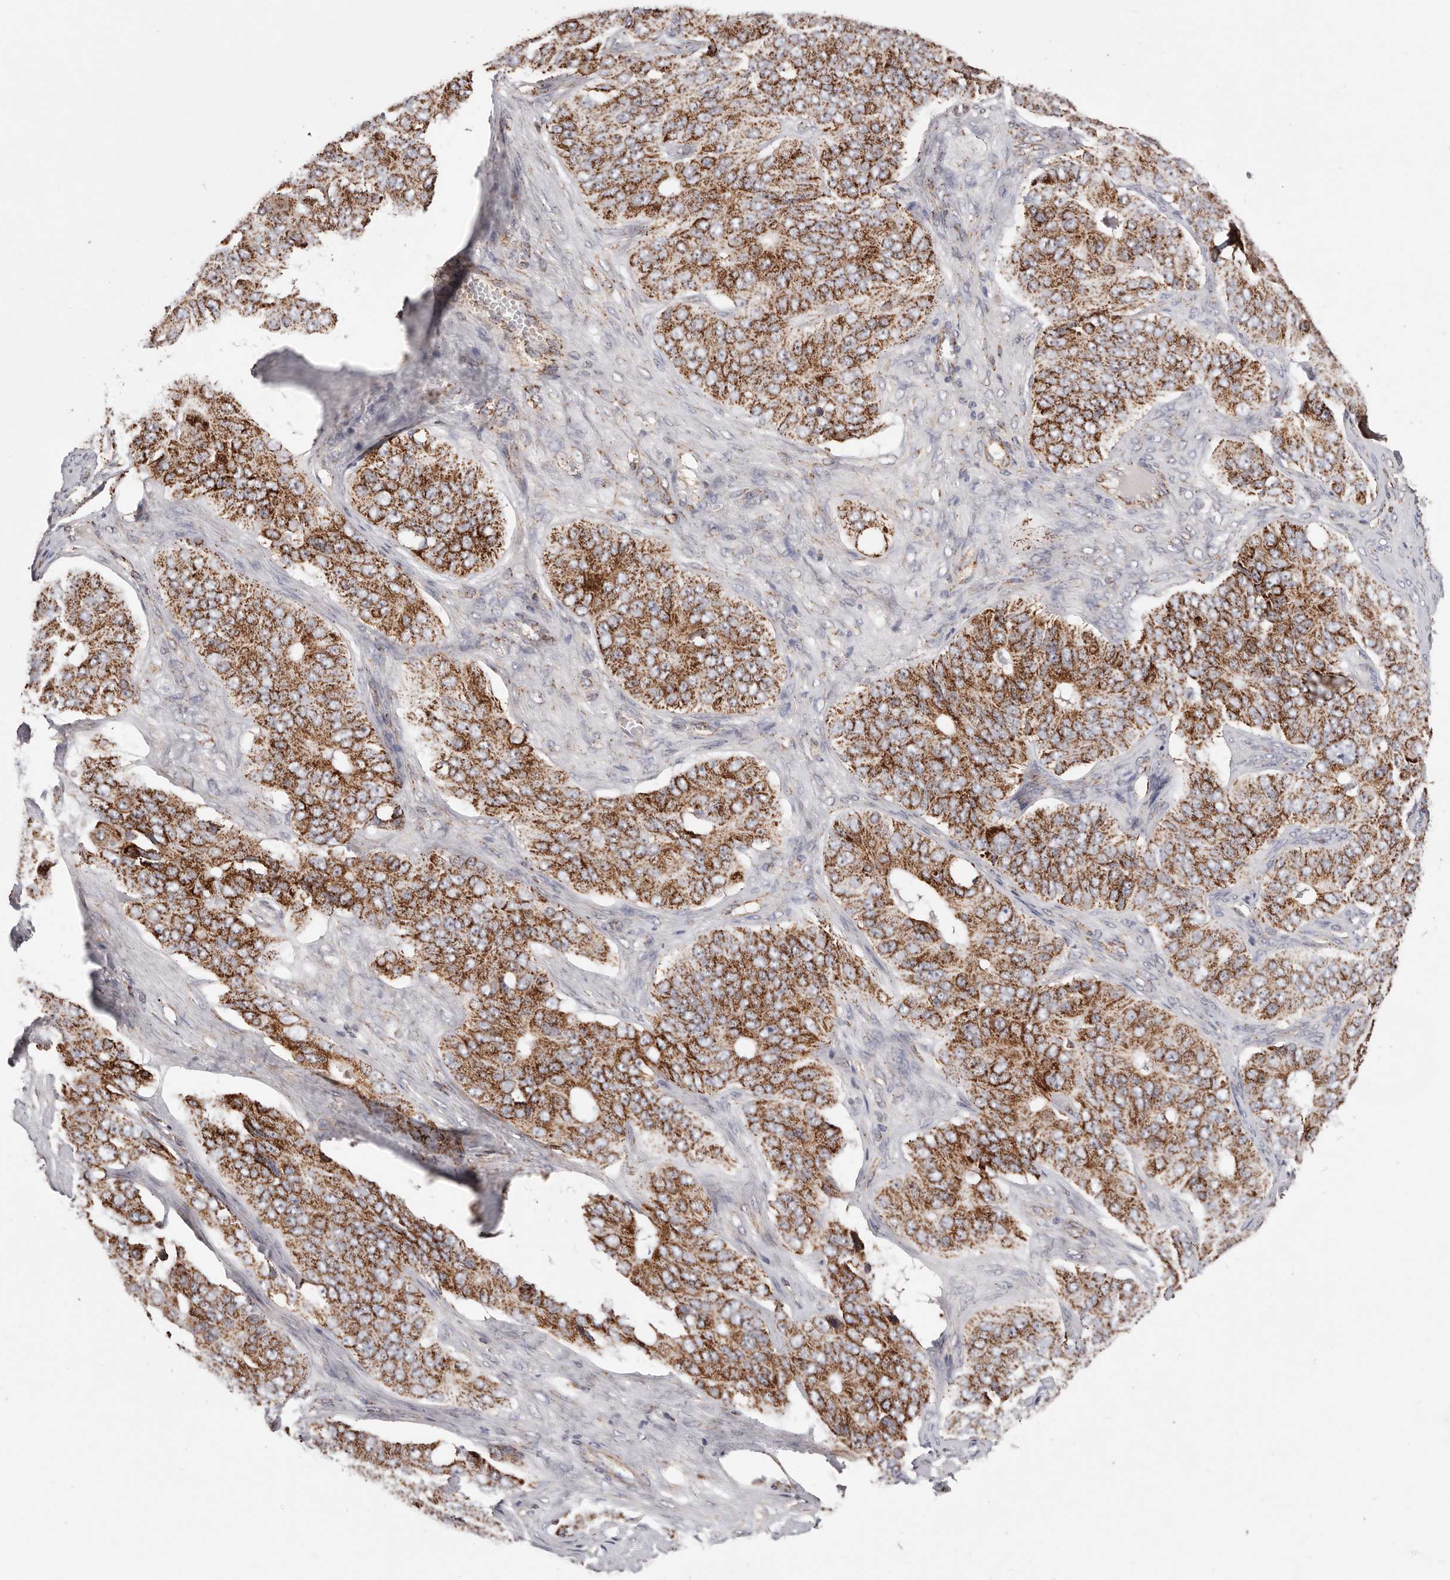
{"staining": {"intensity": "strong", "quantity": ">75%", "location": "cytoplasmic/membranous"}, "tissue": "ovarian cancer", "cell_type": "Tumor cells", "image_type": "cancer", "snomed": [{"axis": "morphology", "description": "Carcinoma, endometroid"}, {"axis": "topography", "description": "Ovary"}], "caption": "This micrograph exhibits IHC staining of human ovarian cancer (endometroid carcinoma), with high strong cytoplasmic/membranous positivity in approximately >75% of tumor cells.", "gene": "PRKACB", "patient": {"sex": "female", "age": 51}}